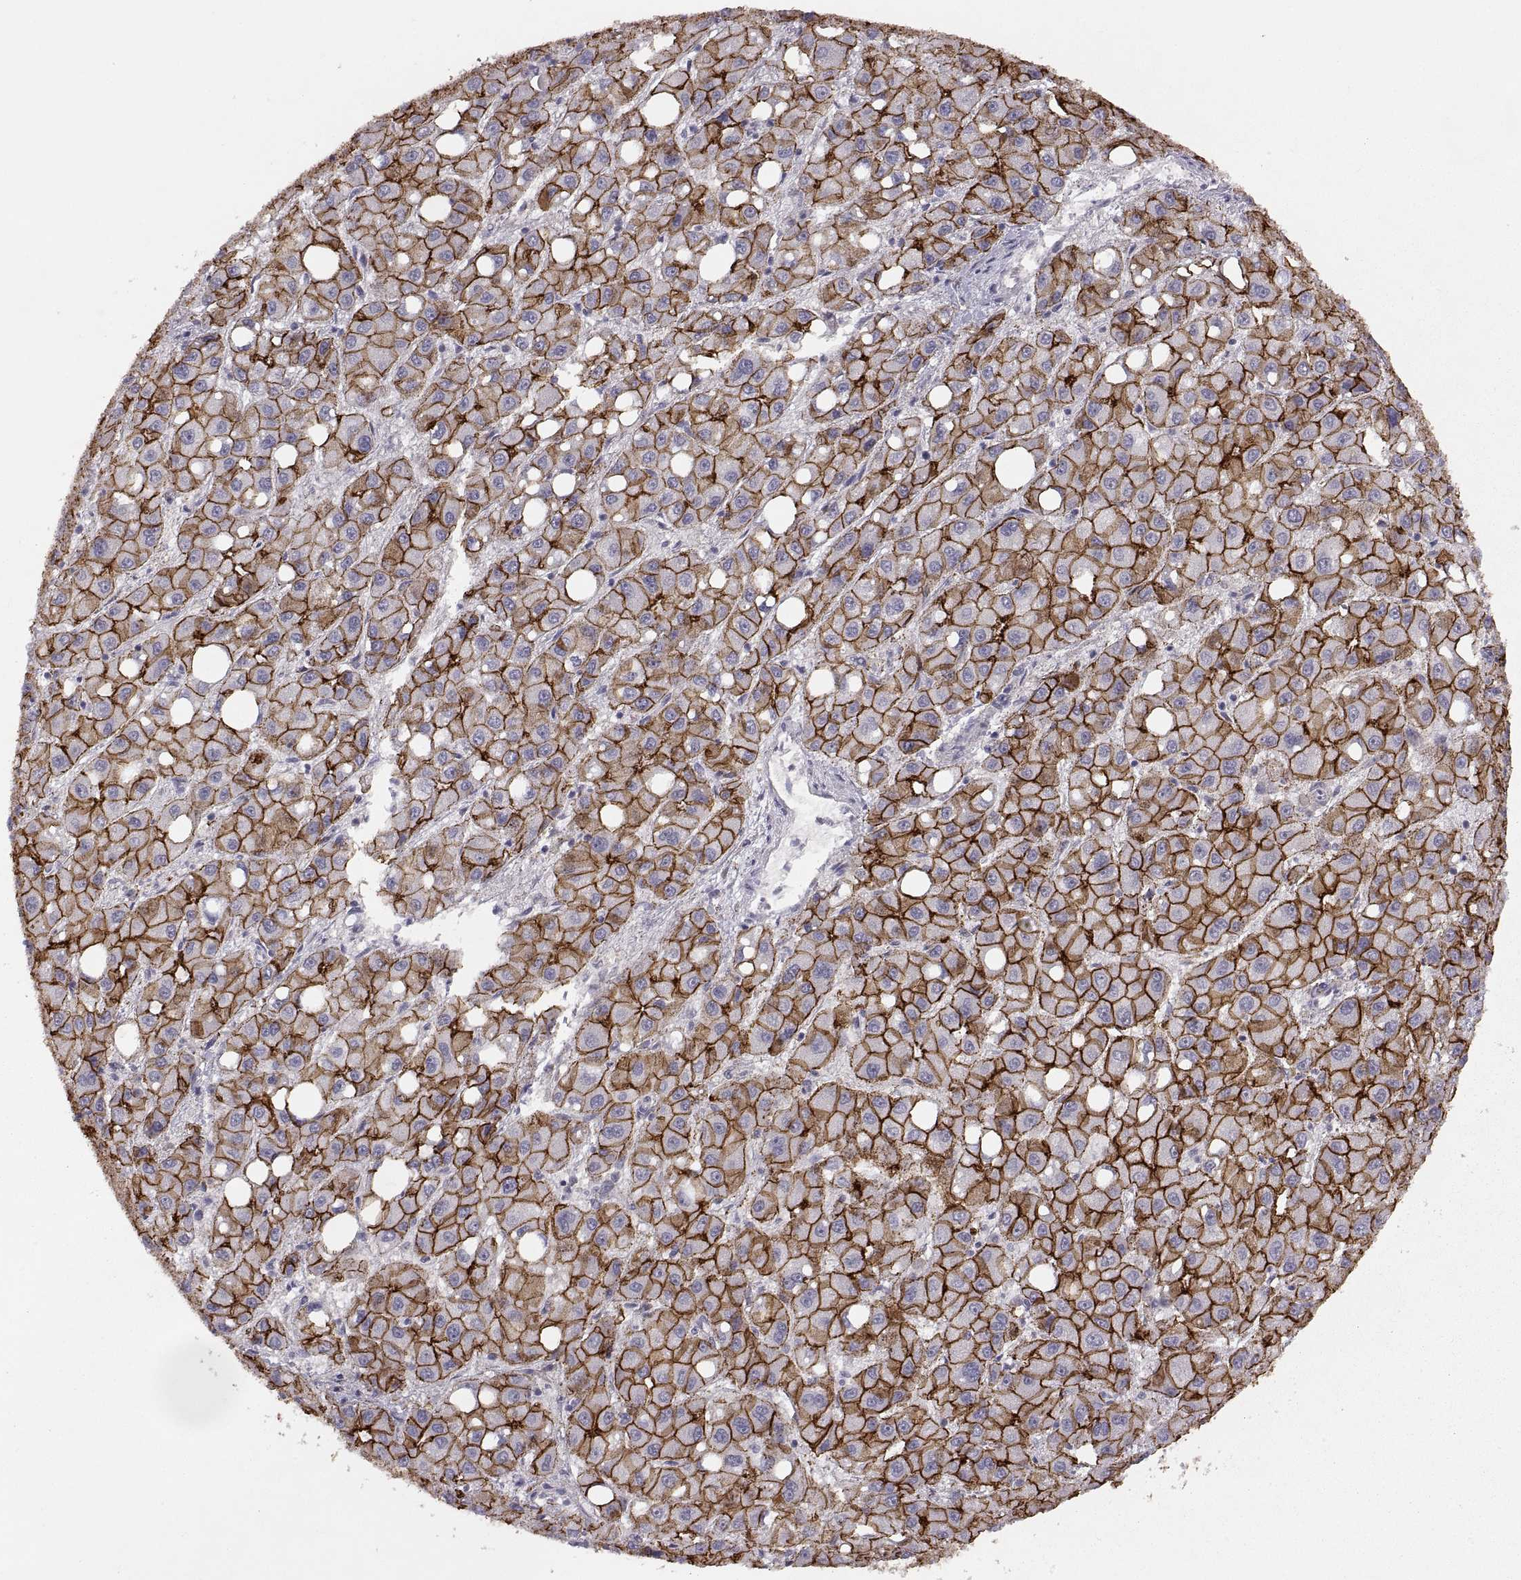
{"staining": {"intensity": "strong", "quantity": ">75%", "location": "cytoplasmic/membranous"}, "tissue": "liver cancer", "cell_type": "Tumor cells", "image_type": "cancer", "snomed": [{"axis": "morphology", "description": "Carcinoma, Hepatocellular, NOS"}, {"axis": "topography", "description": "Liver"}], "caption": "Immunohistochemistry histopathology image of neoplastic tissue: human liver hepatocellular carcinoma stained using immunohistochemistry (IHC) shows high levels of strong protein expression localized specifically in the cytoplasmic/membranous of tumor cells, appearing as a cytoplasmic/membranous brown color.", "gene": "CDH2", "patient": {"sex": "male", "age": 73}}